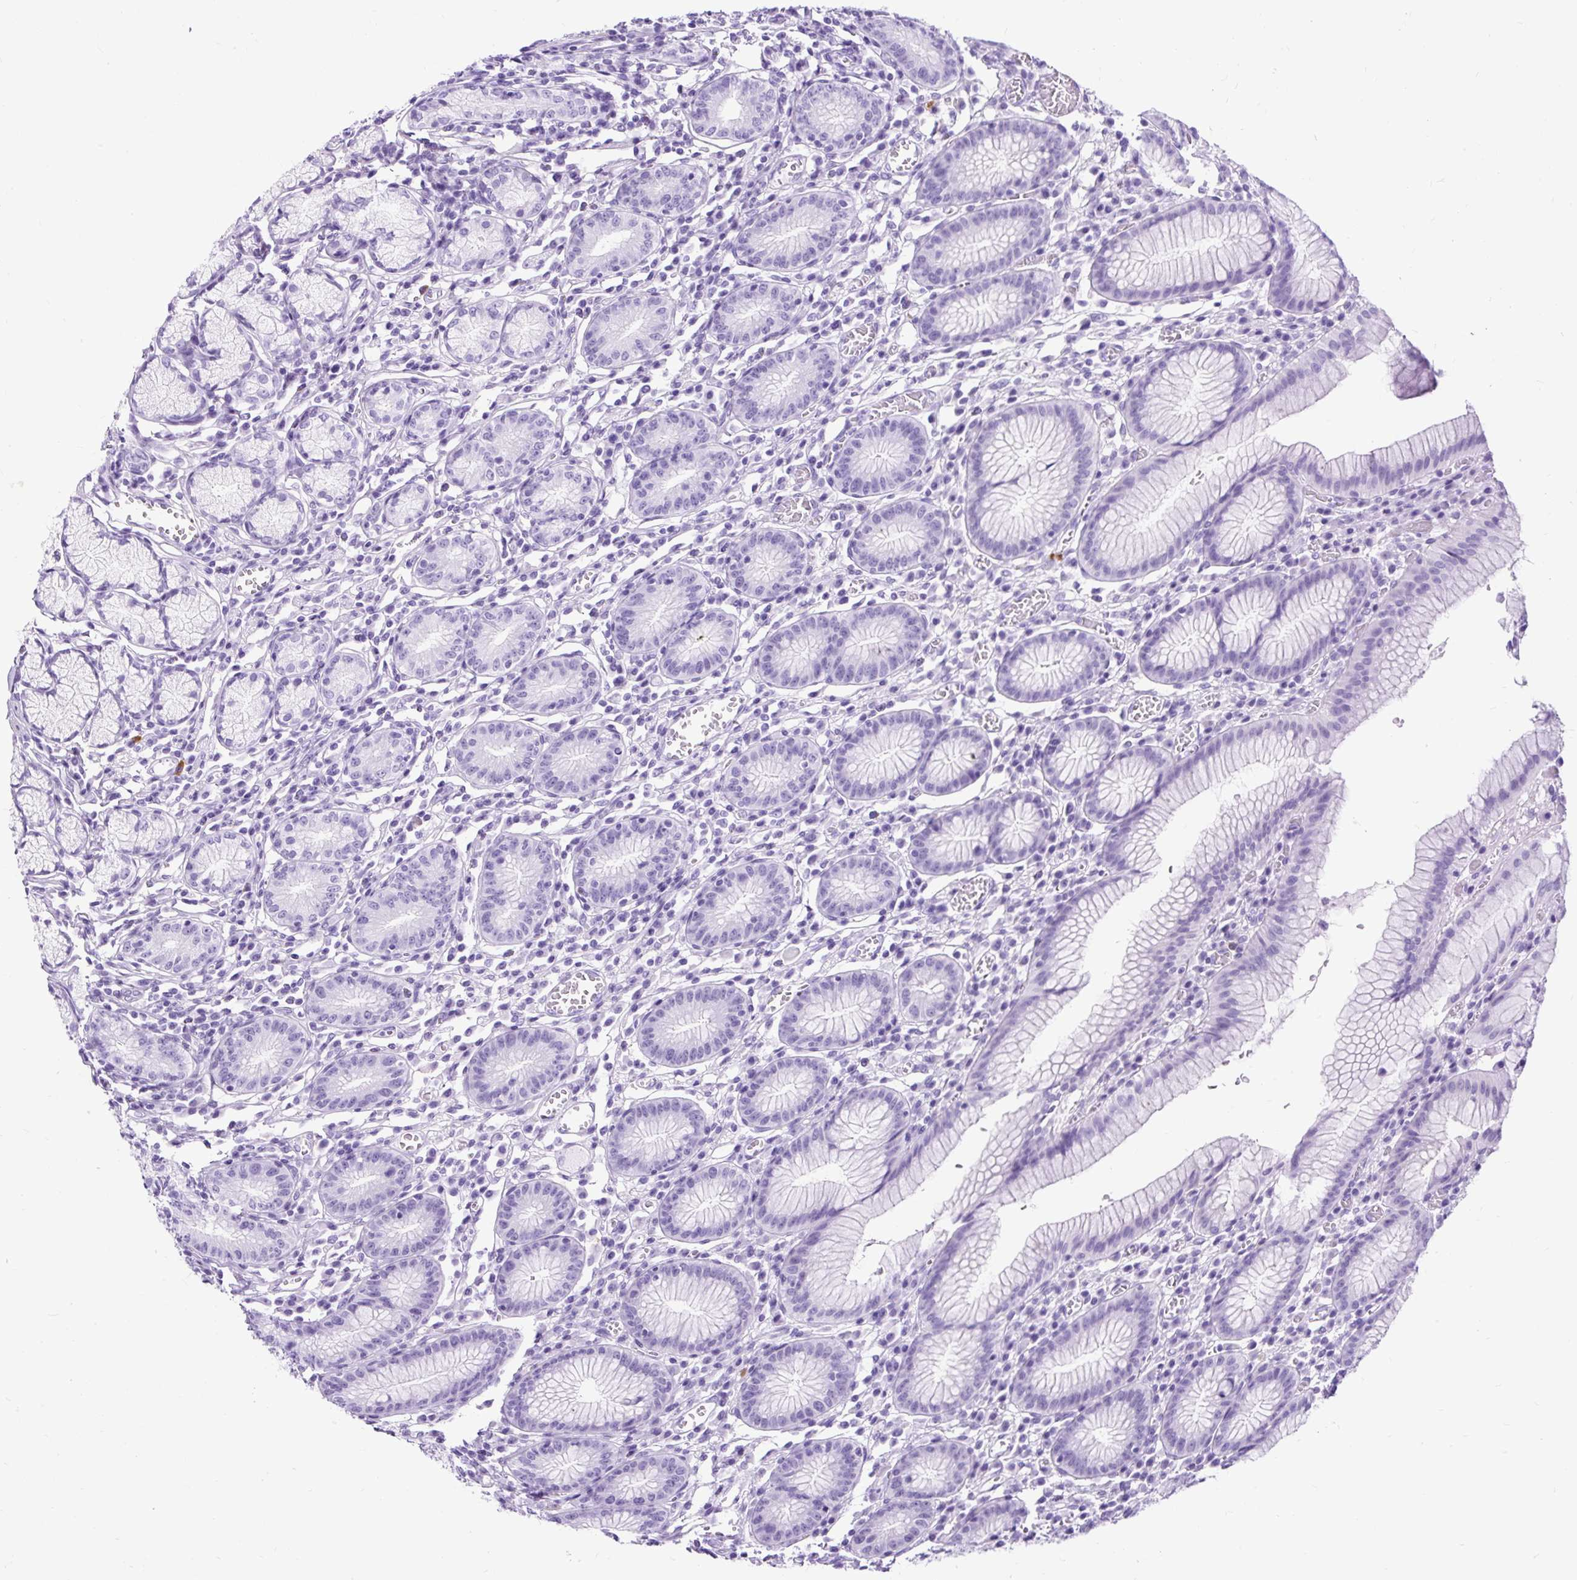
{"staining": {"intensity": "weak", "quantity": "<25%", "location": "cytoplasmic/membranous"}, "tissue": "stomach", "cell_type": "Glandular cells", "image_type": "normal", "snomed": [{"axis": "morphology", "description": "Normal tissue, NOS"}, {"axis": "topography", "description": "Stomach"}], "caption": "This is a histopathology image of immunohistochemistry staining of unremarkable stomach, which shows no expression in glandular cells. Brightfield microscopy of immunohistochemistry stained with DAB (3,3'-diaminobenzidine) (brown) and hematoxylin (blue), captured at high magnification.", "gene": "PDIA2", "patient": {"sex": "male", "age": 55}}